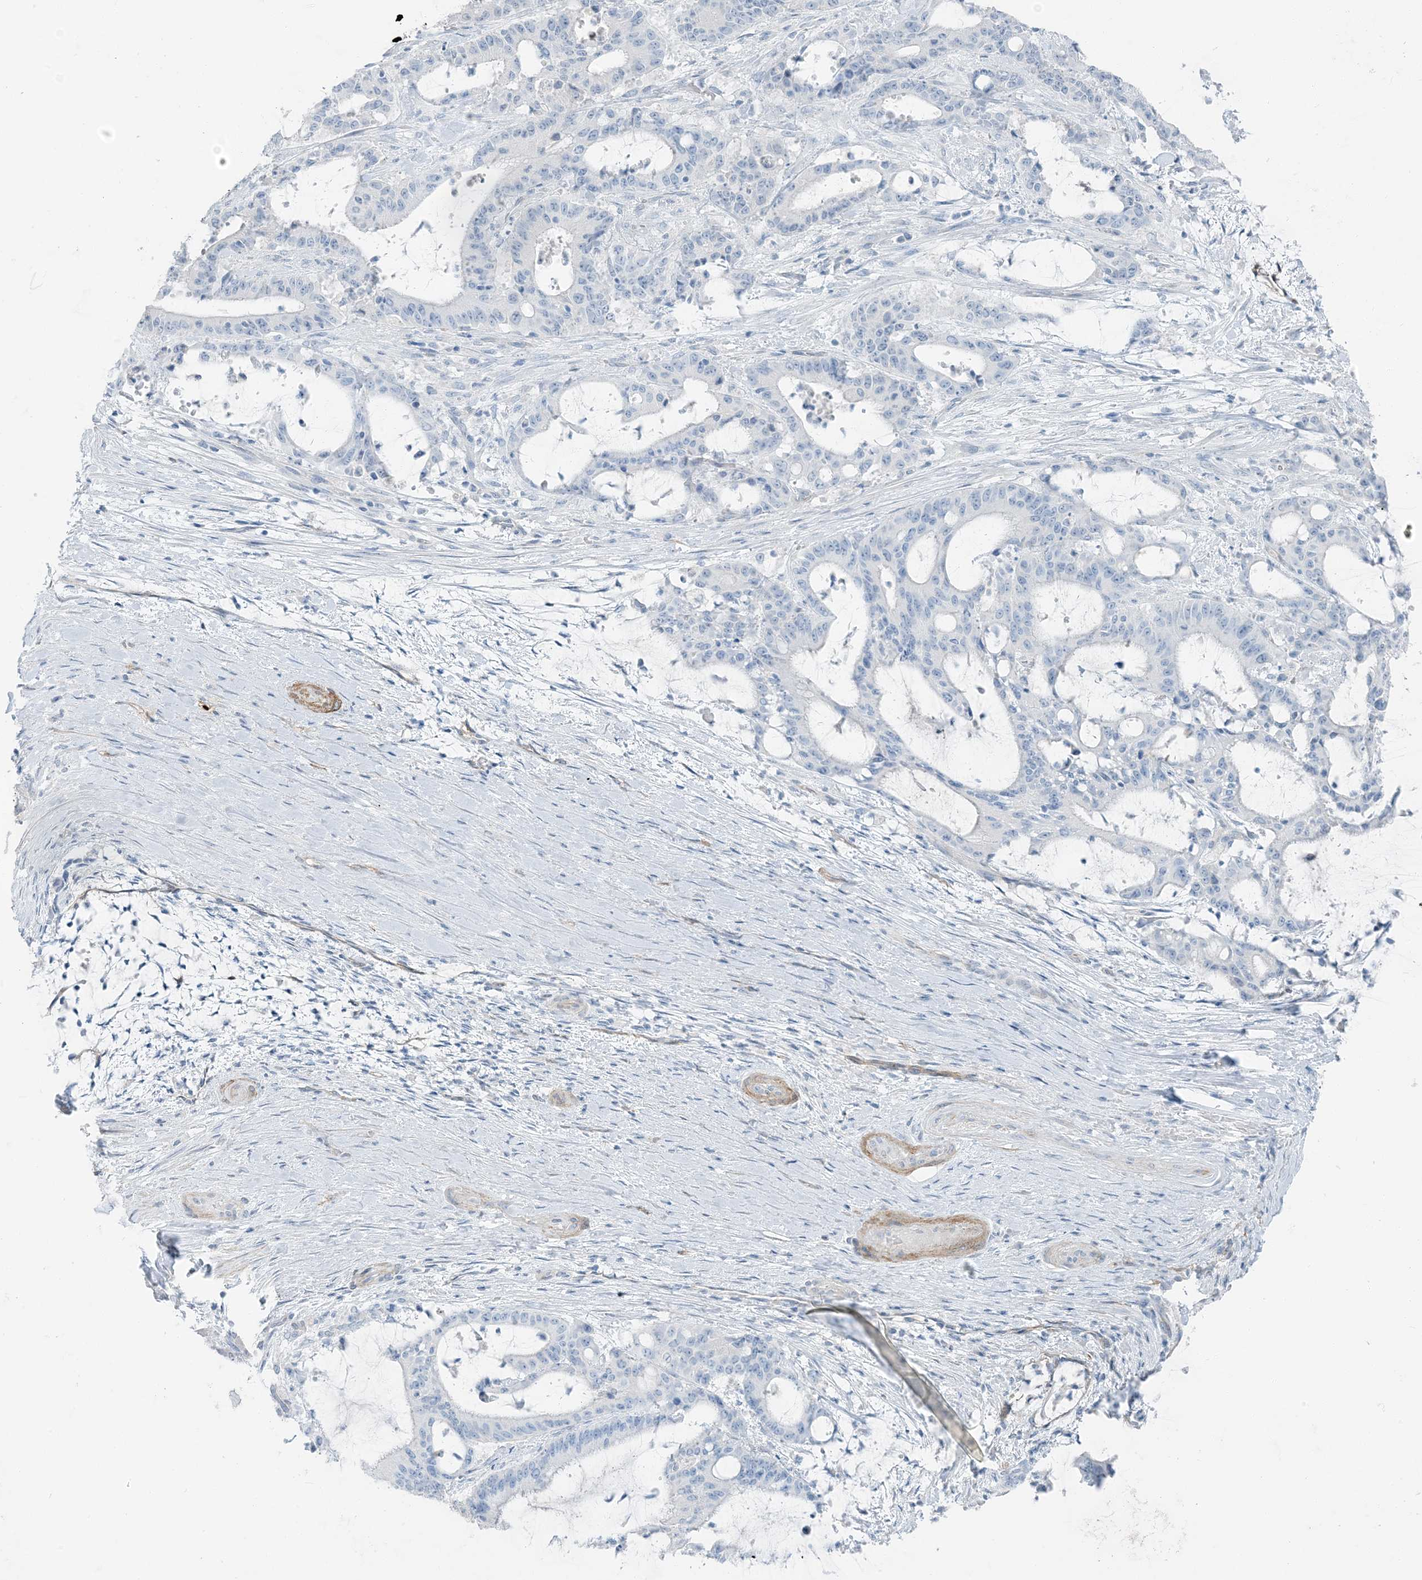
{"staining": {"intensity": "negative", "quantity": "none", "location": "none"}, "tissue": "liver cancer", "cell_type": "Tumor cells", "image_type": "cancer", "snomed": [{"axis": "morphology", "description": "Normal tissue, NOS"}, {"axis": "morphology", "description": "Cholangiocarcinoma"}, {"axis": "topography", "description": "Liver"}, {"axis": "topography", "description": "Peripheral nerve tissue"}], "caption": "Human liver cancer (cholangiocarcinoma) stained for a protein using immunohistochemistry (IHC) shows no positivity in tumor cells.", "gene": "PGM5", "patient": {"sex": "female", "age": 73}}